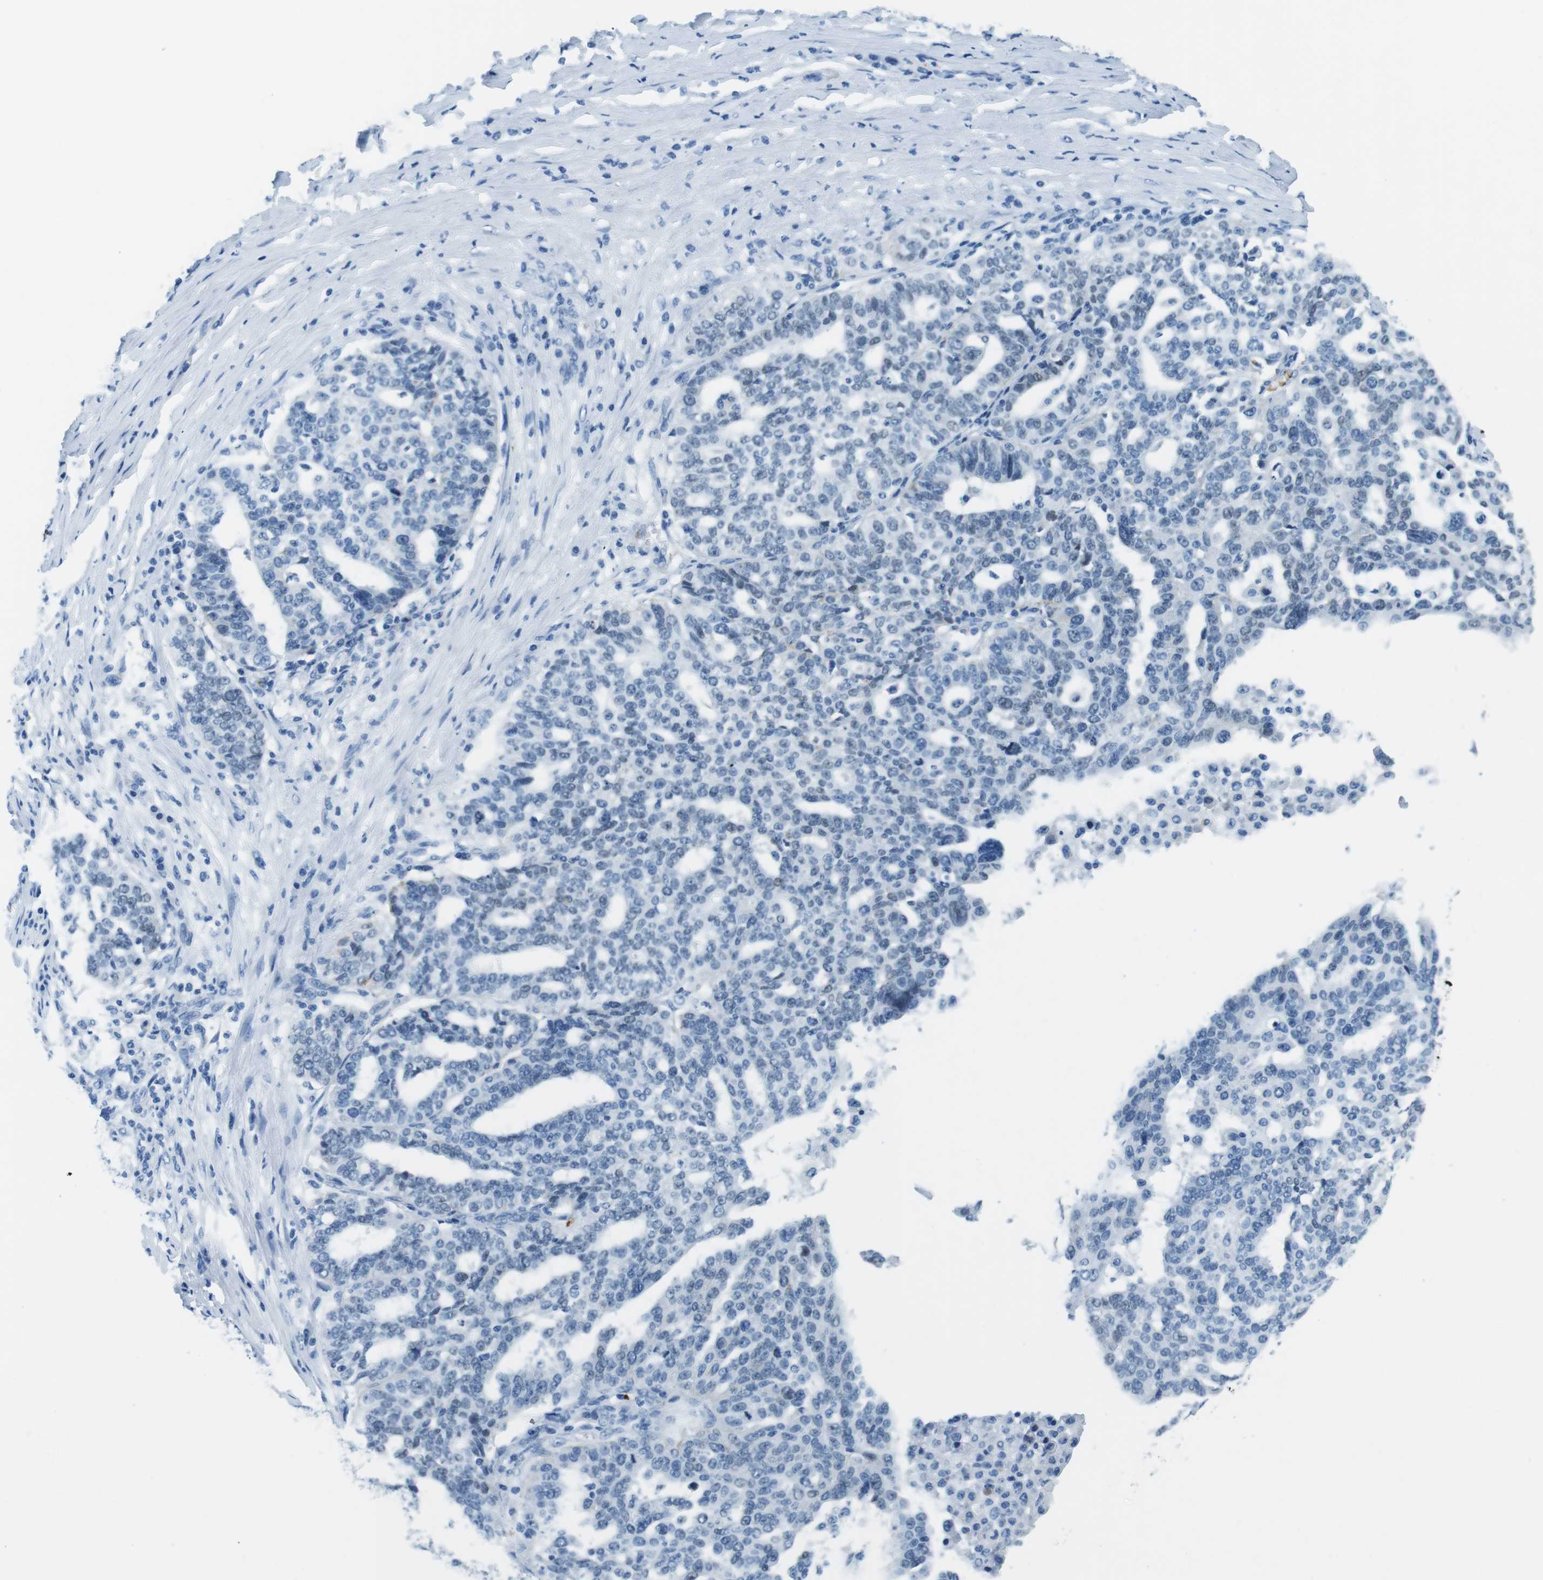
{"staining": {"intensity": "negative", "quantity": "none", "location": "none"}, "tissue": "ovarian cancer", "cell_type": "Tumor cells", "image_type": "cancer", "snomed": [{"axis": "morphology", "description": "Cystadenocarcinoma, serous, NOS"}, {"axis": "topography", "description": "Ovary"}], "caption": "Tumor cells are negative for brown protein staining in ovarian serous cystadenocarcinoma. The staining is performed using DAB (3,3'-diaminobenzidine) brown chromogen with nuclei counter-stained in using hematoxylin.", "gene": "TFAP2C", "patient": {"sex": "female", "age": 59}}